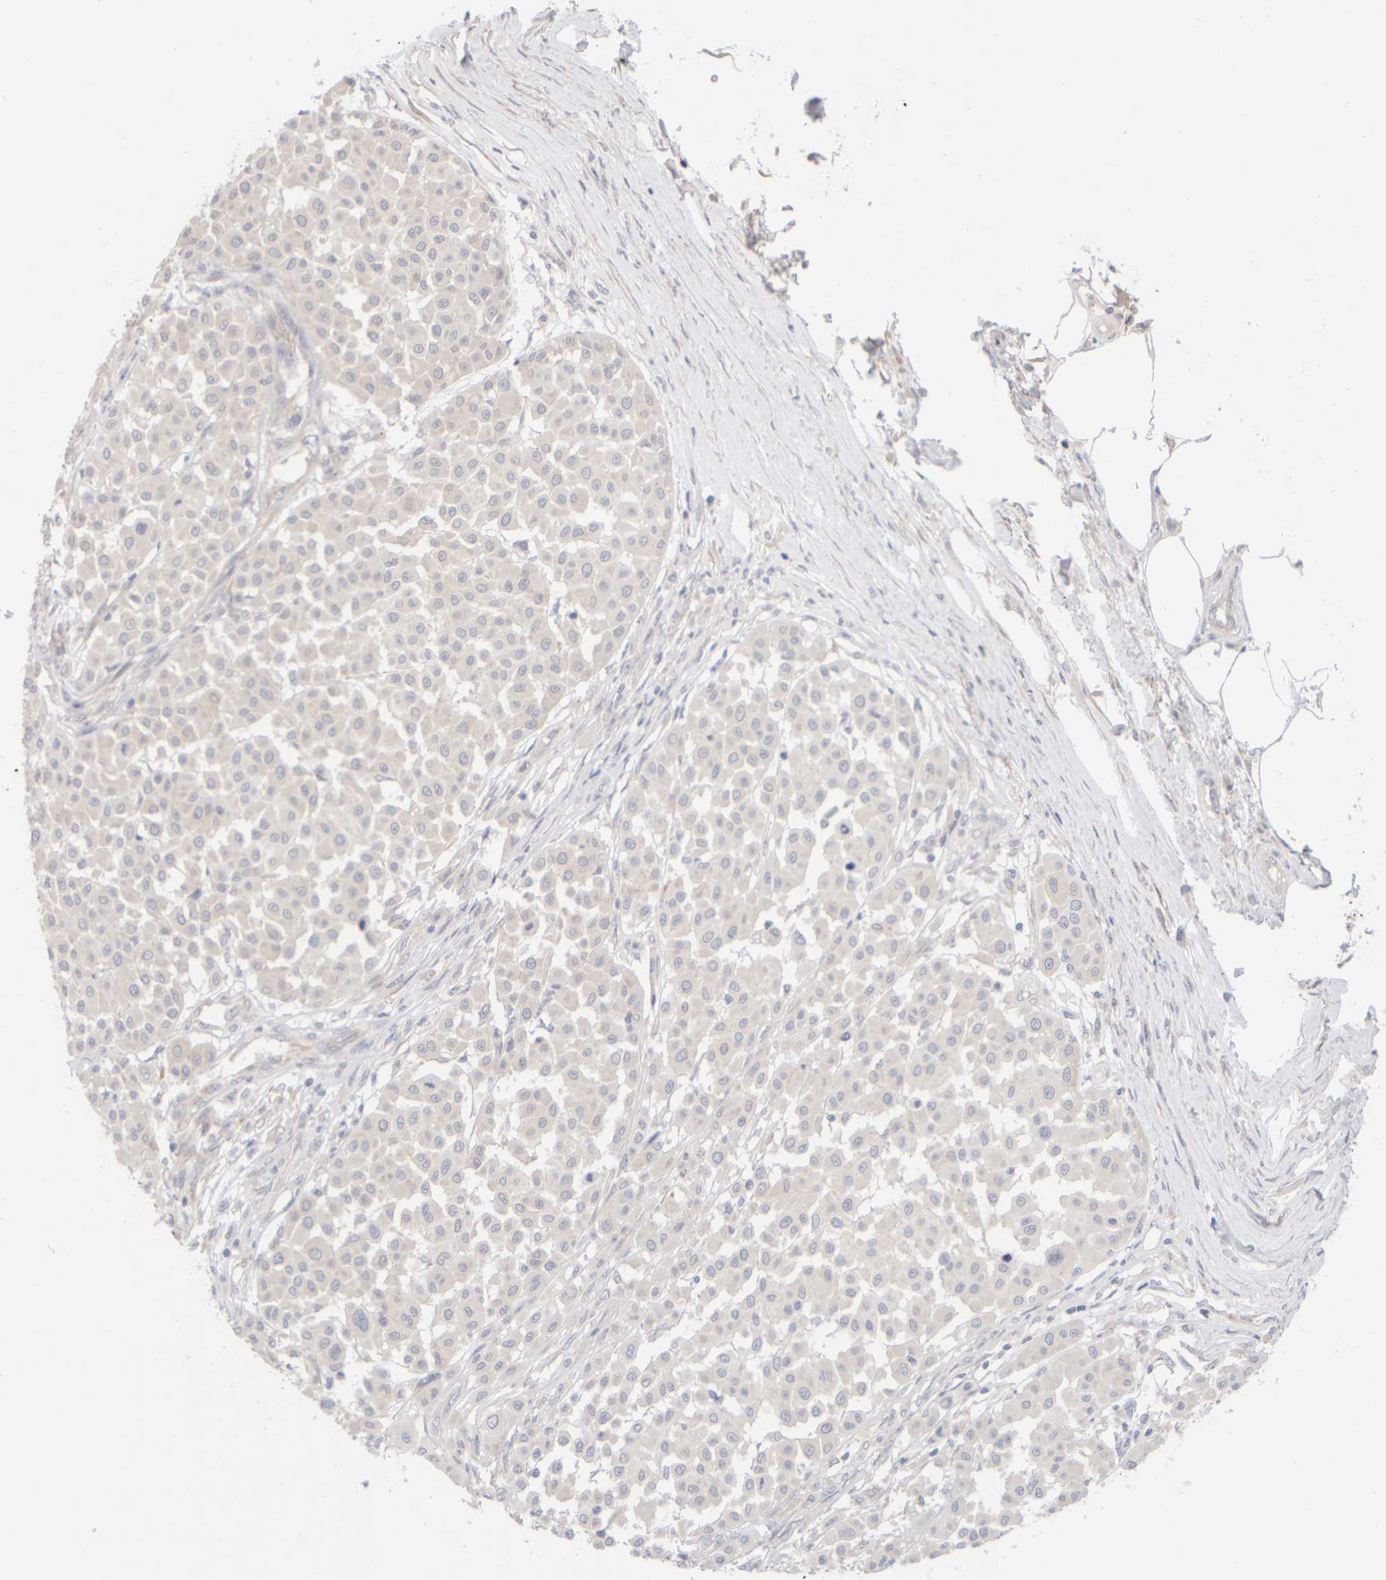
{"staining": {"intensity": "negative", "quantity": "none", "location": "none"}, "tissue": "melanoma", "cell_type": "Tumor cells", "image_type": "cancer", "snomed": [{"axis": "morphology", "description": "Malignant melanoma, Metastatic site"}, {"axis": "topography", "description": "Soft tissue"}], "caption": "Immunohistochemical staining of malignant melanoma (metastatic site) exhibits no significant expression in tumor cells.", "gene": "GOPC", "patient": {"sex": "male", "age": 41}}